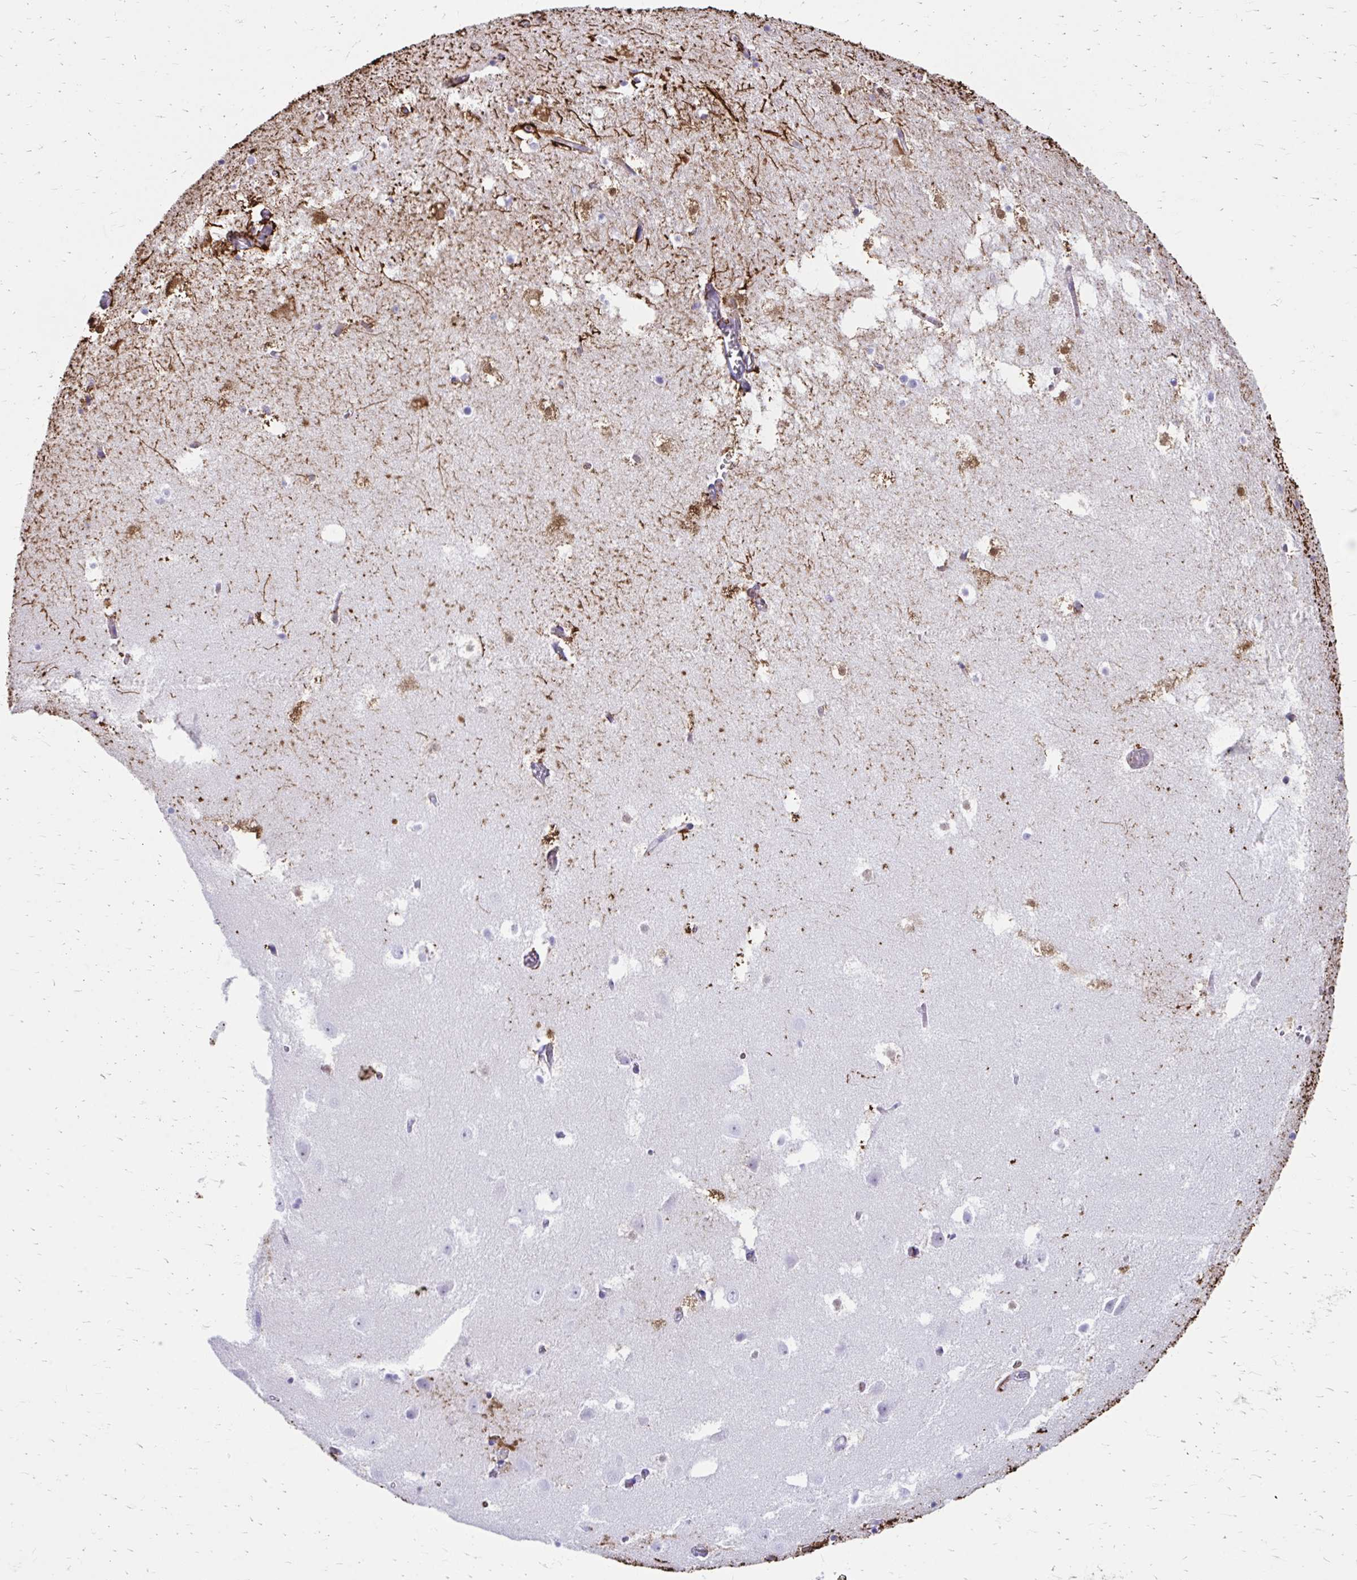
{"staining": {"intensity": "strong", "quantity": "<25%", "location": "cytoplasmic/membranous"}, "tissue": "hippocampus", "cell_type": "Glial cells", "image_type": "normal", "snomed": [{"axis": "morphology", "description": "Normal tissue, NOS"}, {"axis": "topography", "description": "Hippocampus"}], "caption": "Immunohistochemistry (IHC) micrograph of unremarkable human hippocampus stained for a protein (brown), which displays medium levels of strong cytoplasmic/membranous expression in approximately <25% of glial cells.", "gene": "ZNF699", "patient": {"sex": "female", "age": 52}}